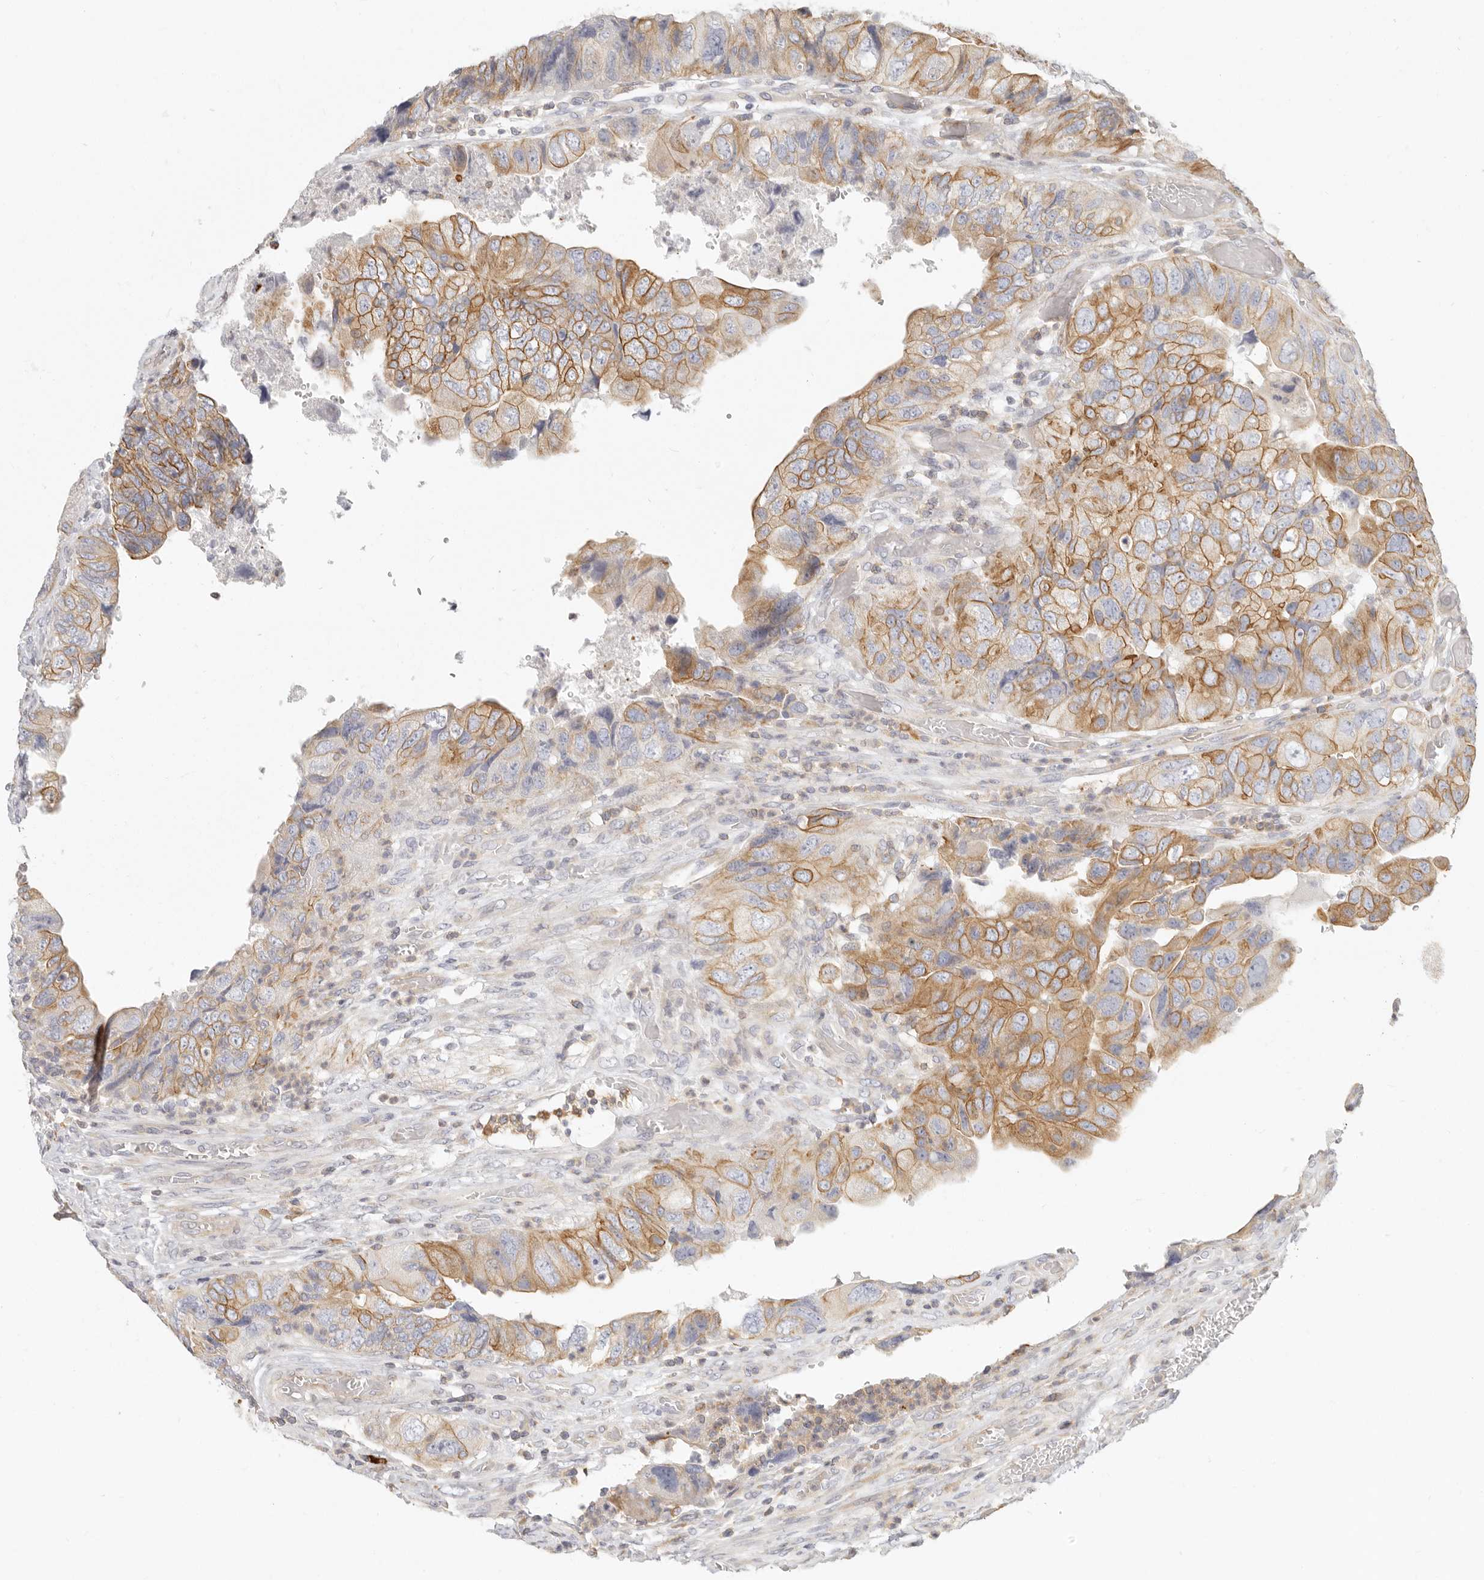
{"staining": {"intensity": "moderate", "quantity": "25%-75%", "location": "cytoplasmic/membranous"}, "tissue": "colorectal cancer", "cell_type": "Tumor cells", "image_type": "cancer", "snomed": [{"axis": "morphology", "description": "Adenocarcinoma, NOS"}, {"axis": "topography", "description": "Rectum"}], "caption": "The immunohistochemical stain shows moderate cytoplasmic/membranous positivity in tumor cells of colorectal cancer tissue.", "gene": "NIBAN1", "patient": {"sex": "male", "age": 63}}